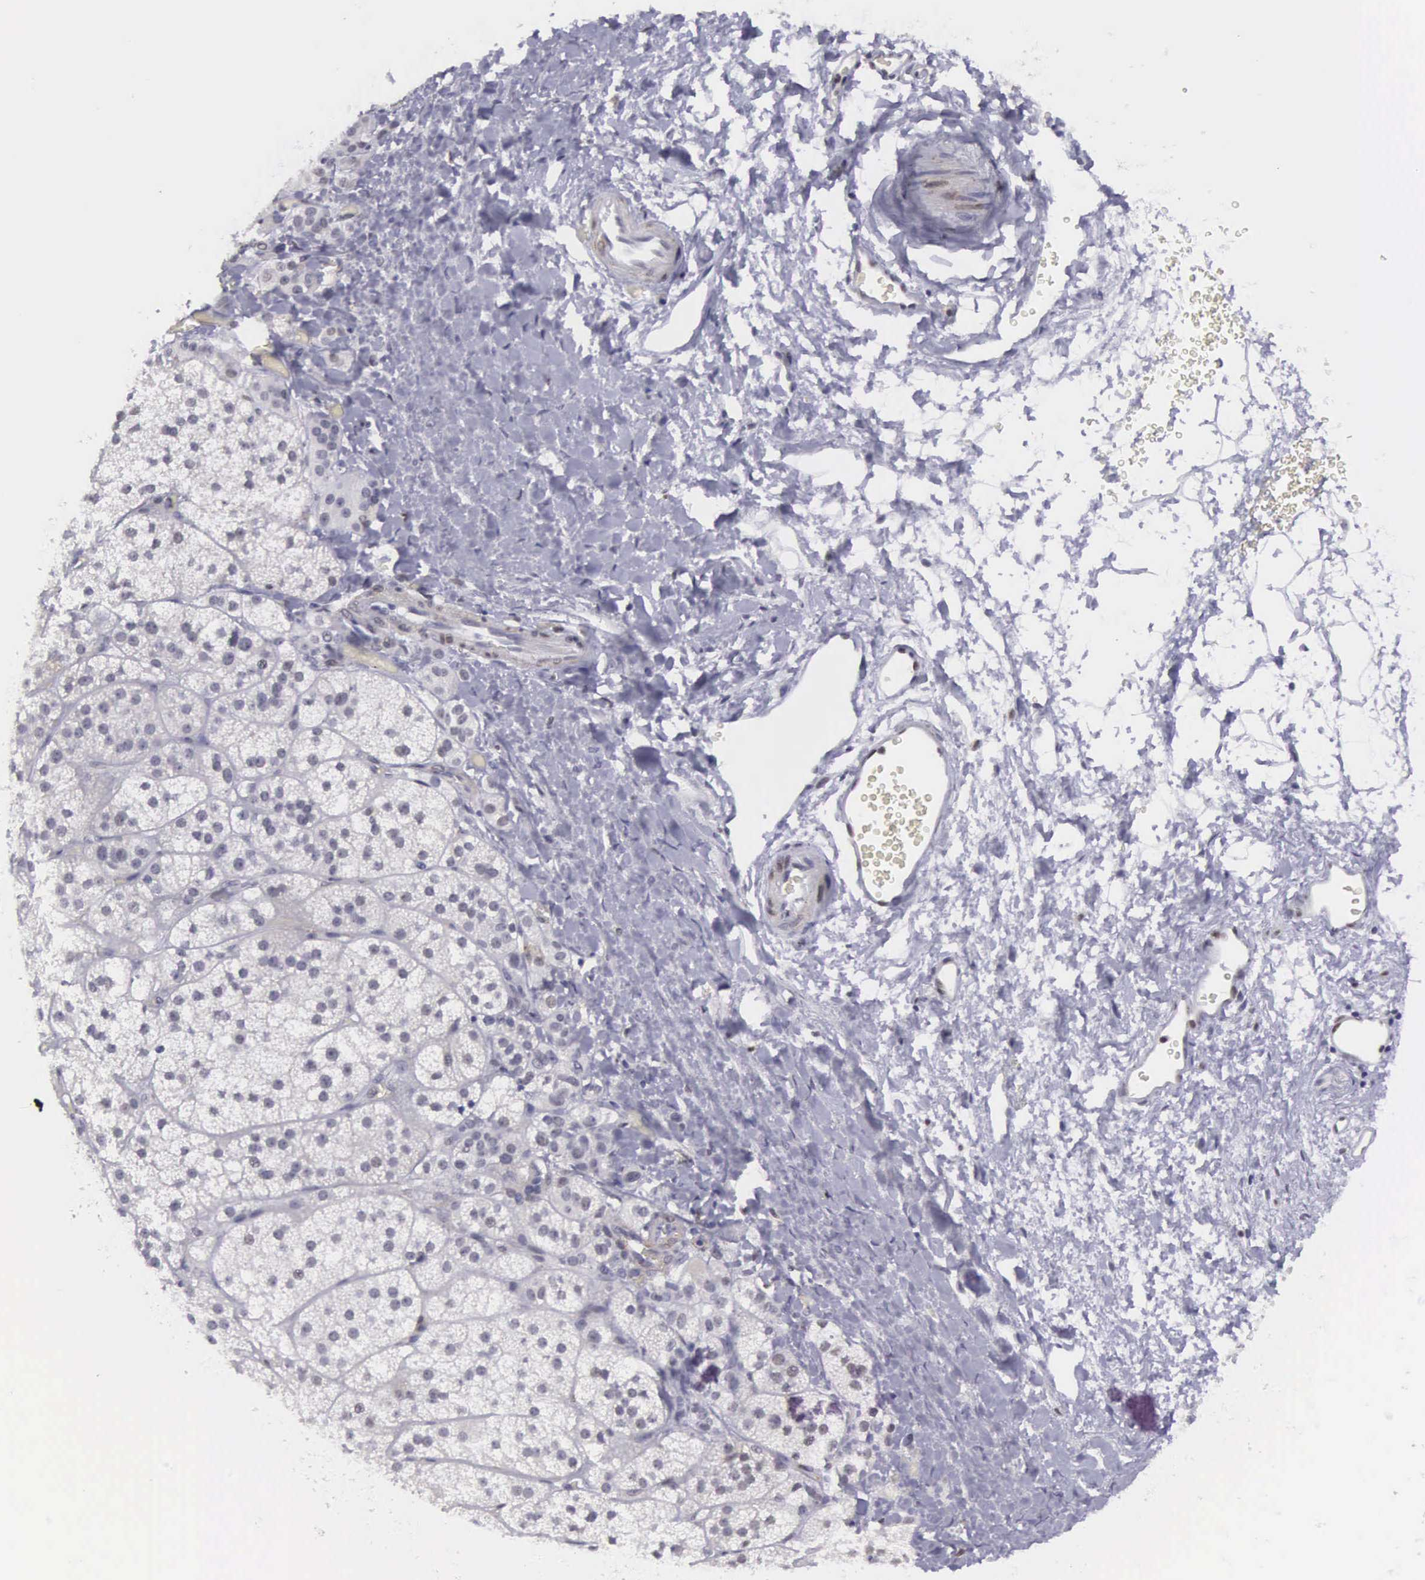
{"staining": {"intensity": "negative", "quantity": "none", "location": "none"}, "tissue": "adrenal gland", "cell_type": "Glandular cells", "image_type": "normal", "snomed": [{"axis": "morphology", "description": "Normal tissue, NOS"}, {"axis": "topography", "description": "Adrenal gland"}], "caption": "Immunohistochemistry image of normal adrenal gland: human adrenal gland stained with DAB (3,3'-diaminobenzidine) reveals no significant protein staining in glandular cells. (DAB (3,3'-diaminobenzidine) immunohistochemistry (IHC) with hematoxylin counter stain).", "gene": "ETV6", "patient": {"sex": "female", "age": 60}}